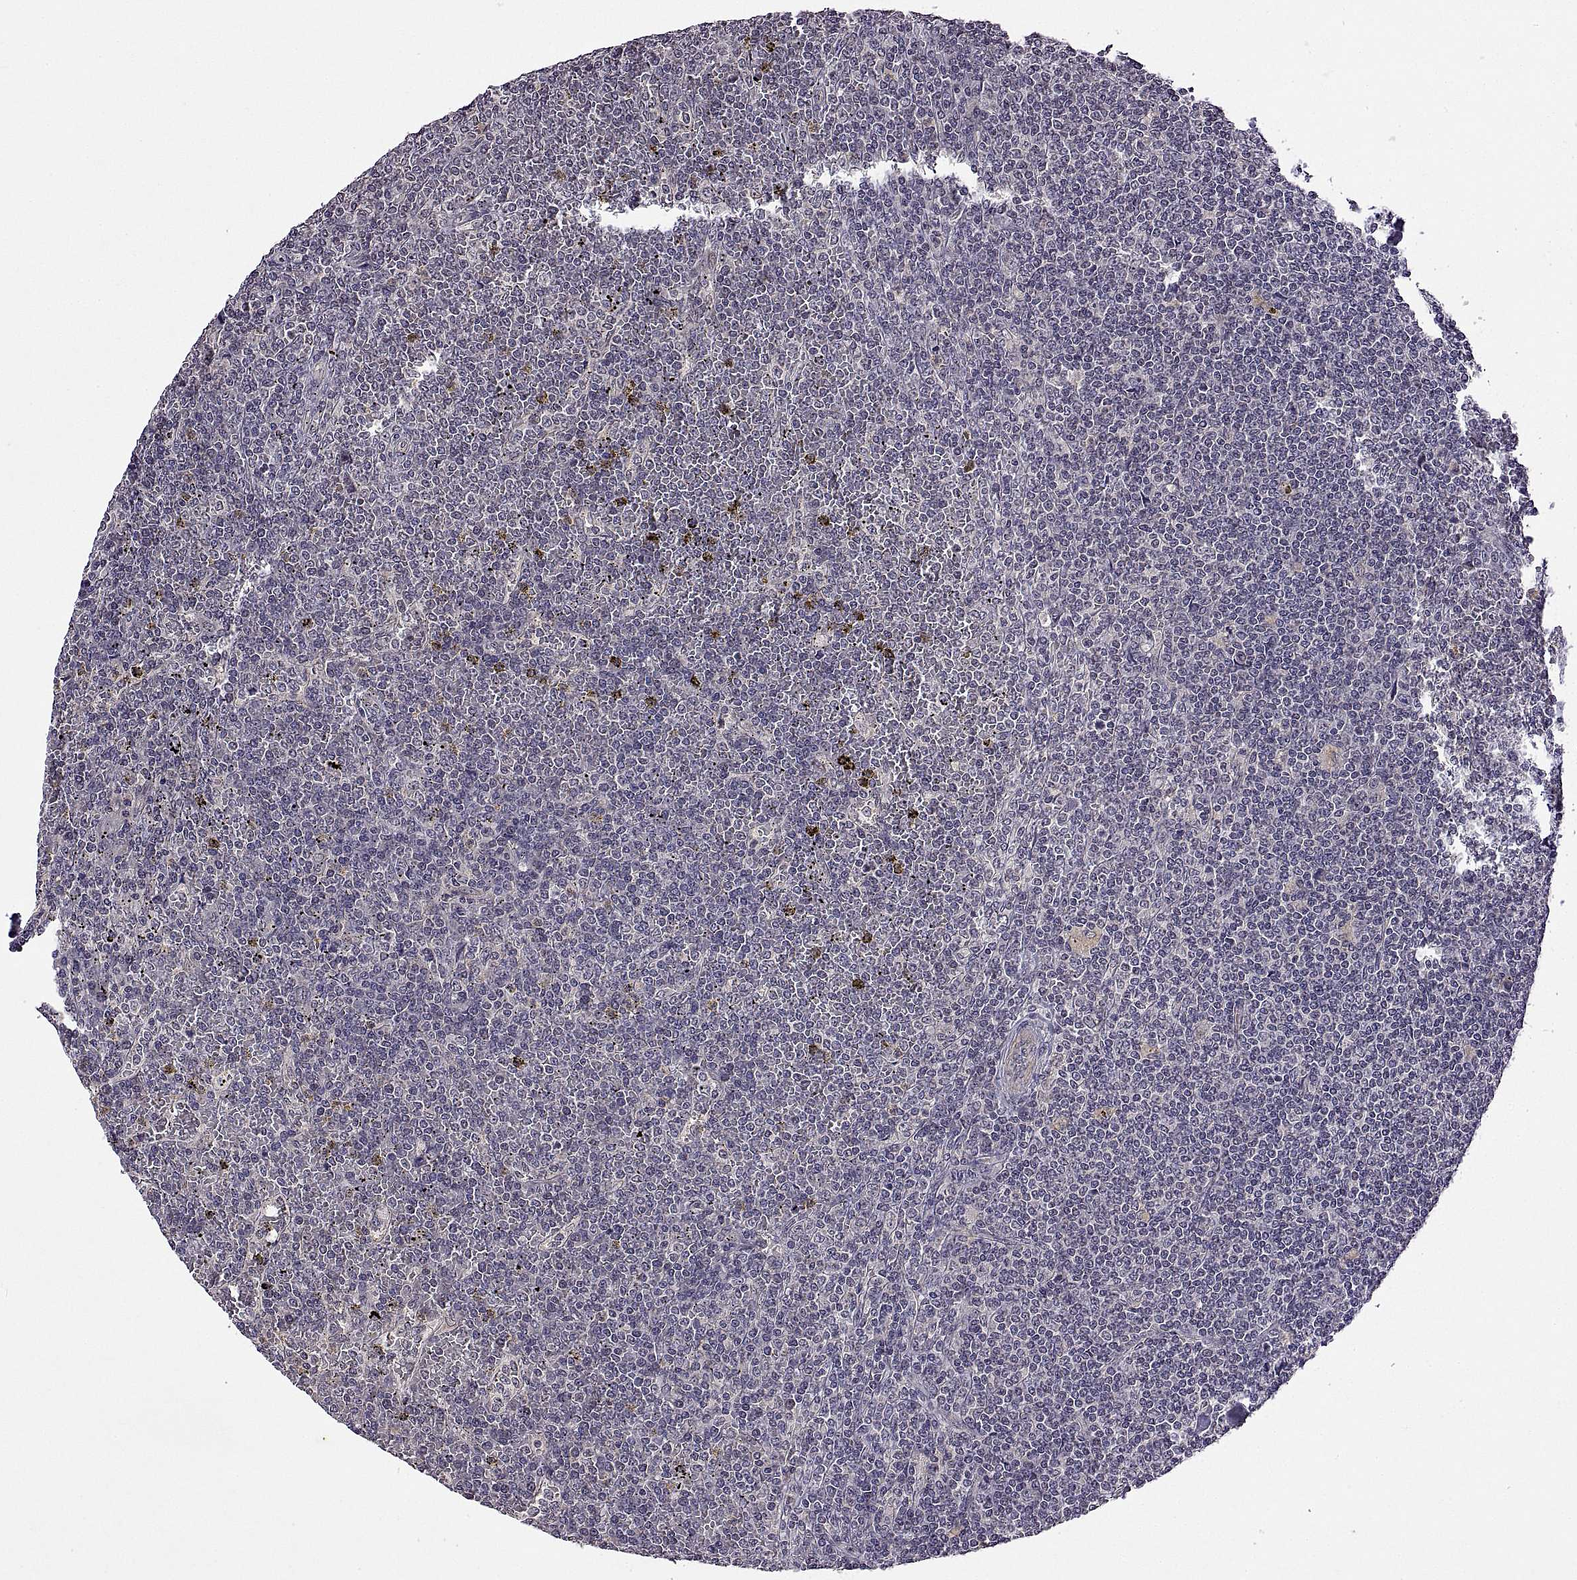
{"staining": {"intensity": "negative", "quantity": "none", "location": "none"}, "tissue": "lymphoma", "cell_type": "Tumor cells", "image_type": "cancer", "snomed": [{"axis": "morphology", "description": "Malignant lymphoma, non-Hodgkin's type, Low grade"}, {"axis": "topography", "description": "Spleen"}], "caption": "Micrograph shows no significant protein positivity in tumor cells of malignant lymphoma, non-Hodgkin's type (low-grade). (DAB immunohistochemistry with hematoxylin counter stain).", "gene": "LAMA1", "patient": {"sex": "female", "age": 19}}